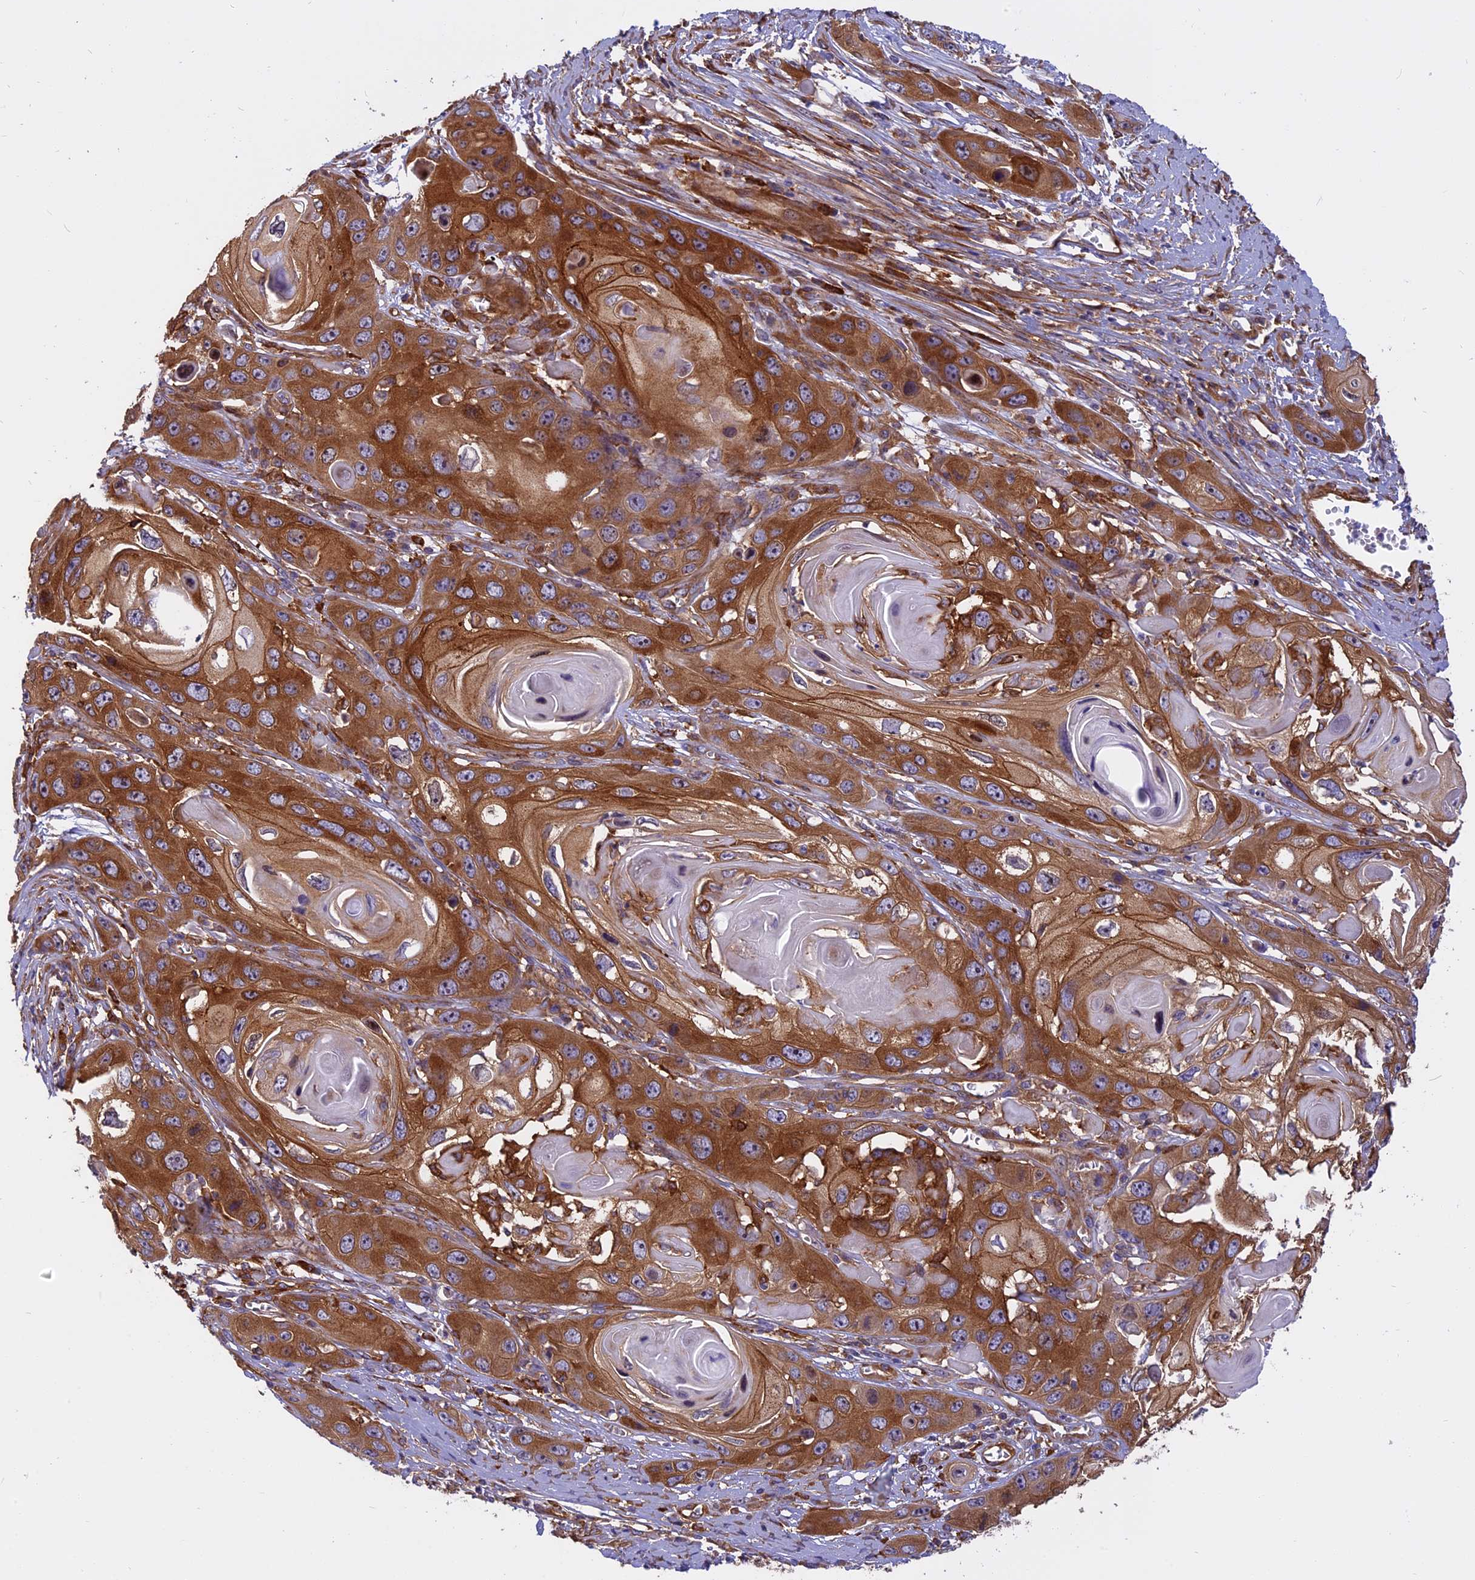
{"staining": {"intensity": "strong", "quantity": ">75%", "location": "cytoplasmic/membranous"}, "tissue": "skin cancer", "cell_type": "Tumor cells", "image_type": "cancer", "snomed": [{"axis": "morphology", "description": "Squamous cell carcinoma, NOS"}, {"axis": "topography", "description": "Skin"}], "caption": "Skin cancer stained with a brown dye demonstrates strong cytoplasmic/membranous positive staining in about >75% of tumor cells.", "gene": "EHBP1L1", "patient": {"sex": "male", "age": 55}}